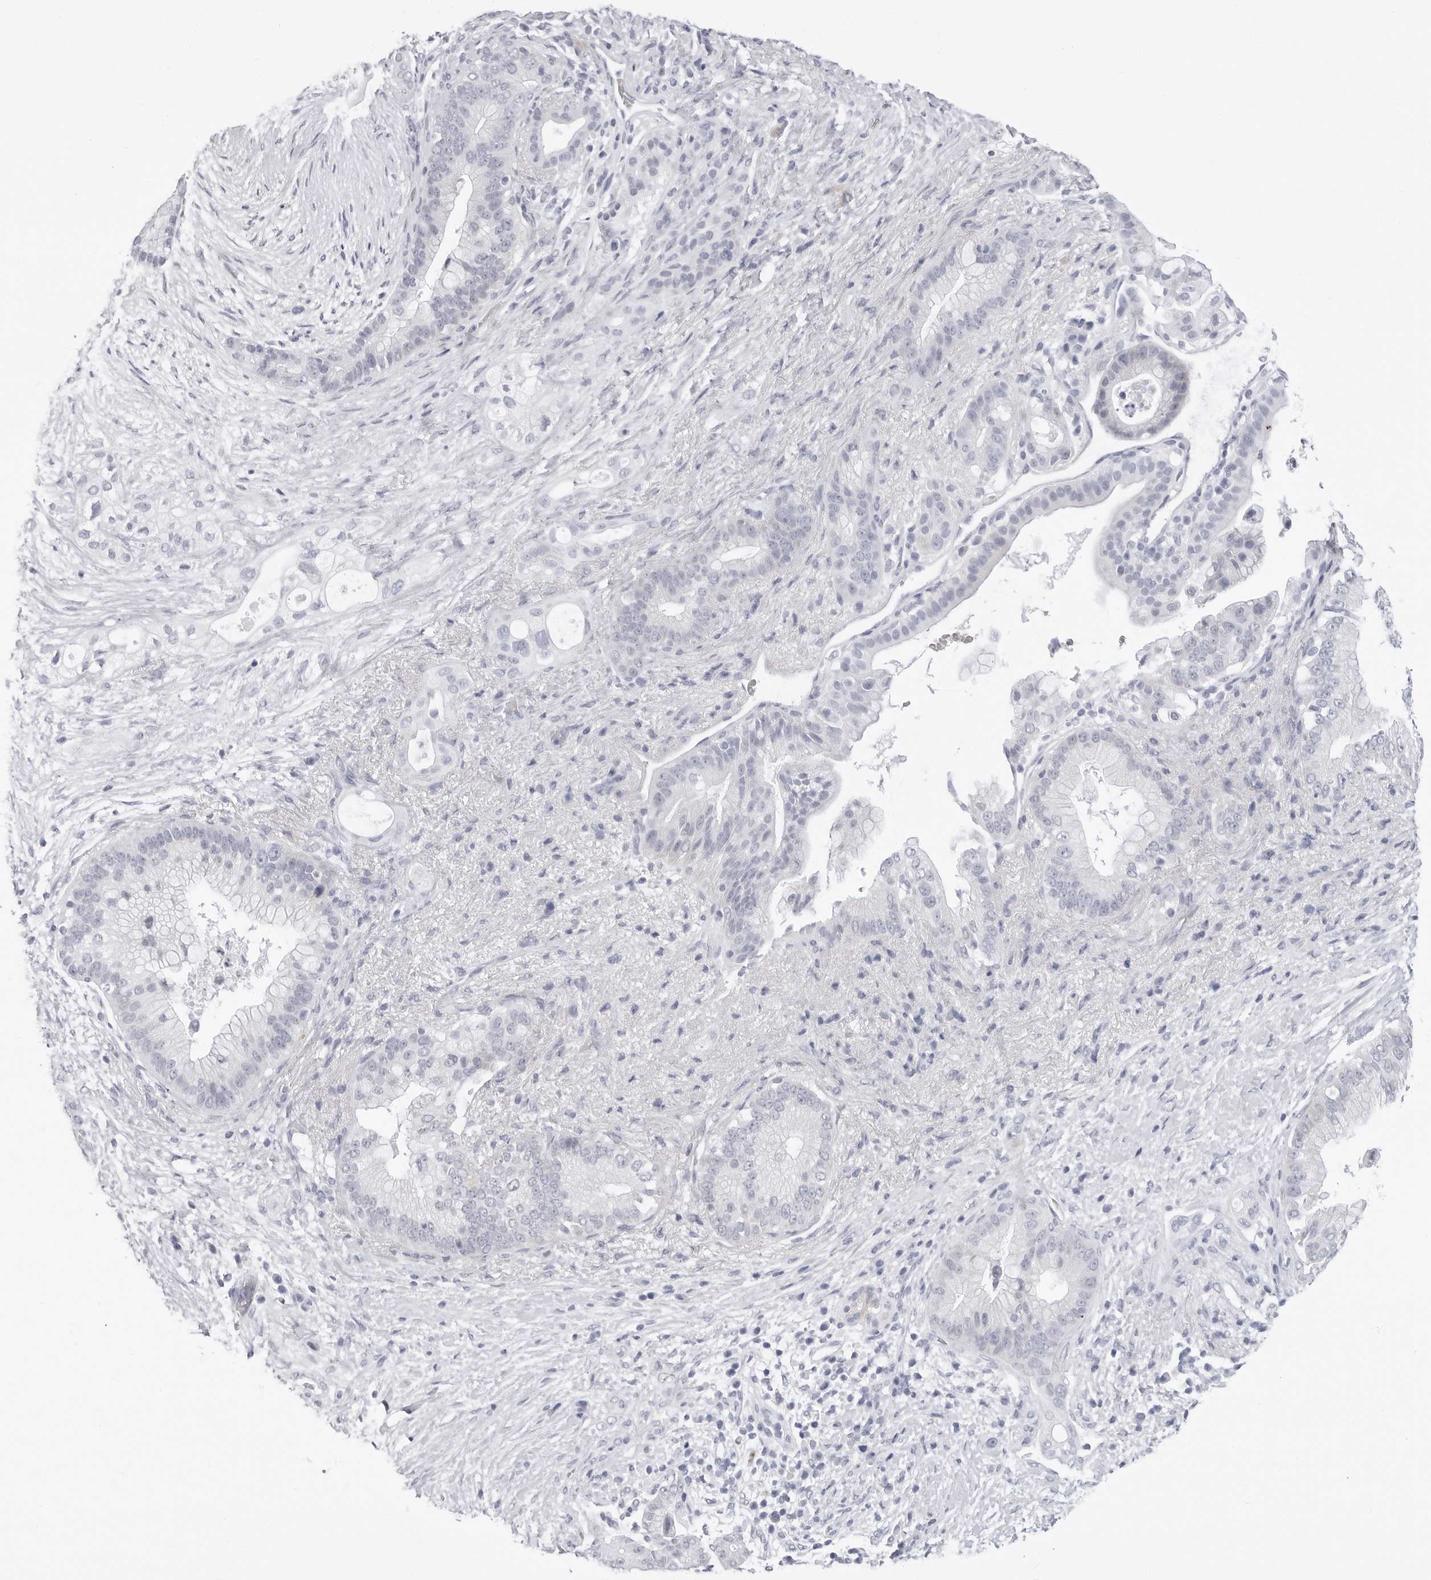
{"staining": {"intensity": "negative", "quantity": "none", "location": "none"}, "tissue": "pancreatic cancer", "cell_type": "Tumor cells", "image_type": "cancer", "snomed": [{"axis": "morphology", "description": "Adenocarcinoma, NOS"}, {"axis": "topography", "description": "Pancreas"}], "caption": "An image of pancreatic cancer stained for a protein displays no brown staining in tumor cells. Nuclei are stained in blue.", "gene": "ERICH3", "patient": {"sex": "male", "age": 53}}